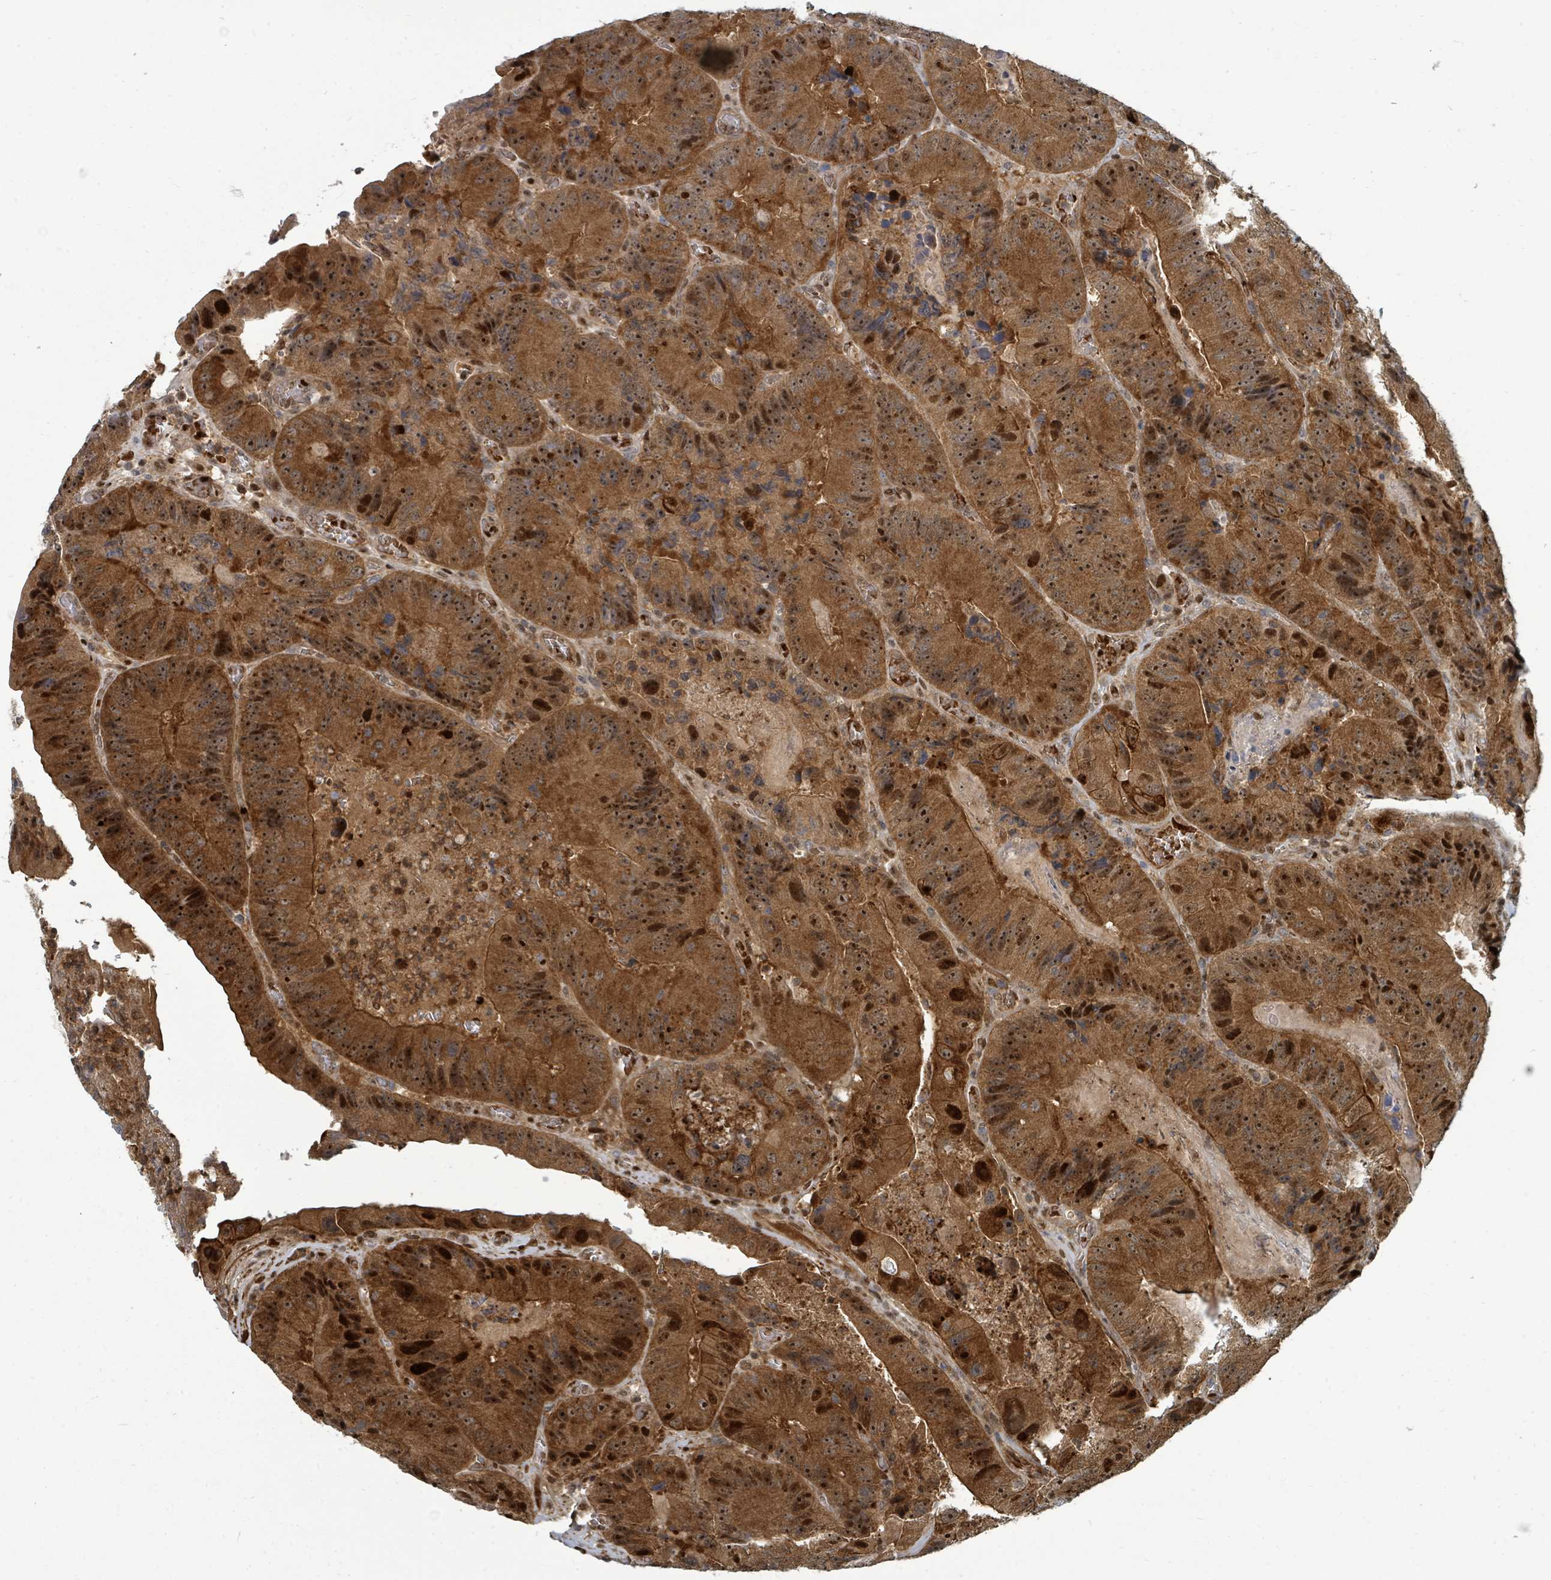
{"staining": {"intensity": "strong", "quantity": ">75%", "location": "cytoplasmic/membranous,nuclear"}, "tissue": "colorectal cancer", "cell_type": "Tumor cells", "image_type": "cancer", "snomed": [{"axis": "morphology", "description": "Adenocarcinoma, NOS"}, {"axis": "topography", "description": "Colon"}], "caption": "Colorectal cancer (adenocarcinoma) stained with DAB (3,3'-diaminobenzidine) immunohistochemistry demonstrates high levels of strong cytoplasmic/membranous and nuclear staining in about >75% of tumor cells.", "gene": "TRDMT1", "patient": {"sex": "female", "age": 86}}